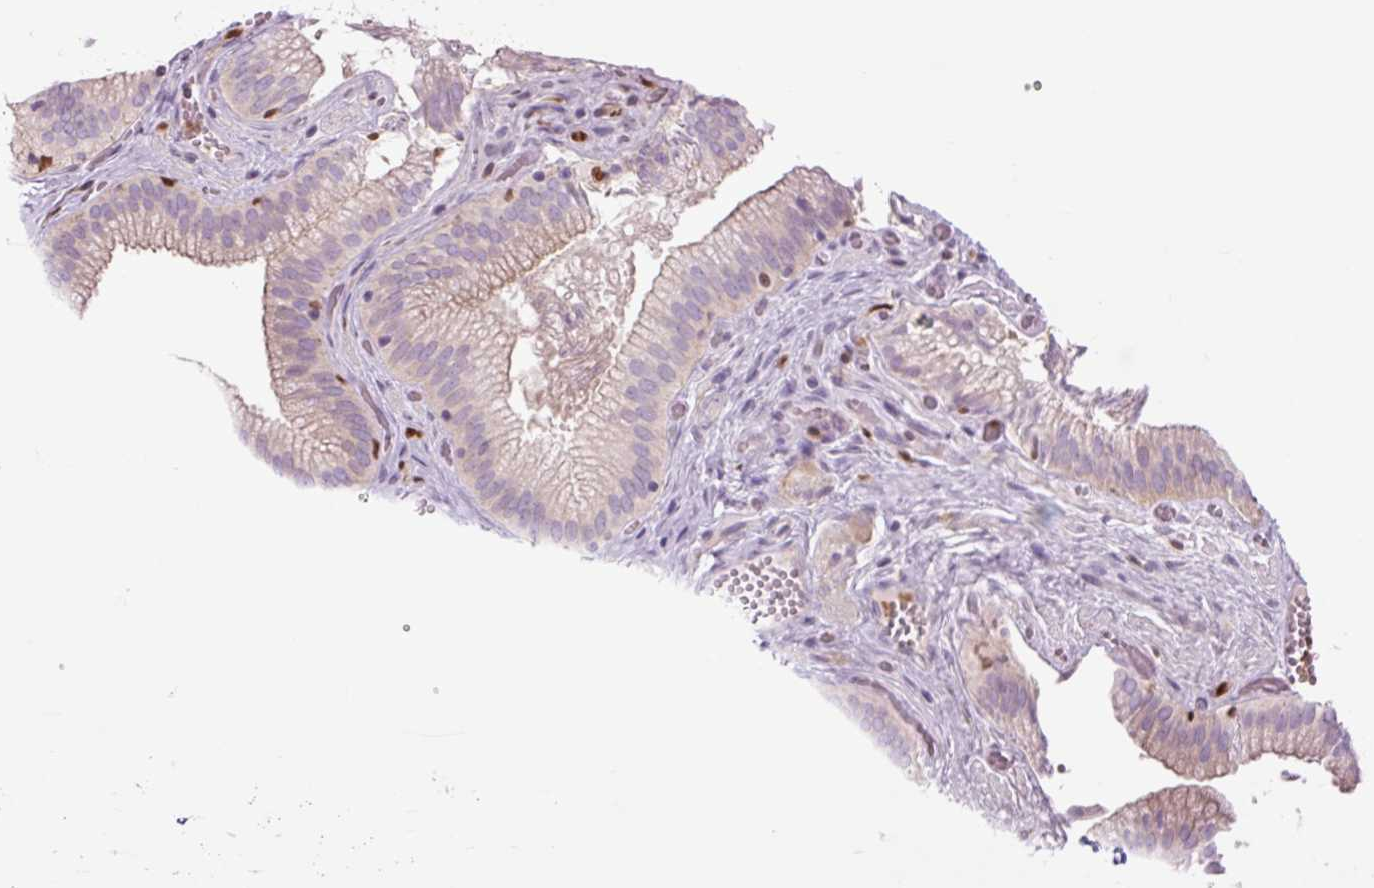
{"staining": {"intensity": "weak", "quantity": "25%-75%", "location": "cytoplasmic/membranous"}, "tissue": "gallbladder", "cell_type": "Glandular cells", "image_type": "normal", "snomed": [{"axis": "morphology", "description": "Normal tissue, NOS"}, {"axis": "topography", "description": "Gallbladder"}], "caption": "Immunohistochemistry (DAB) staining of benign human gallbladder displays weak cytoplasmic/membranous protein positivity in about 25%-75% of glandular cells. (Brightfield microscopy of DAB IHC at high magnification).", "gene": "SPI1", "patient": {"sex": "male", "age": 17}}